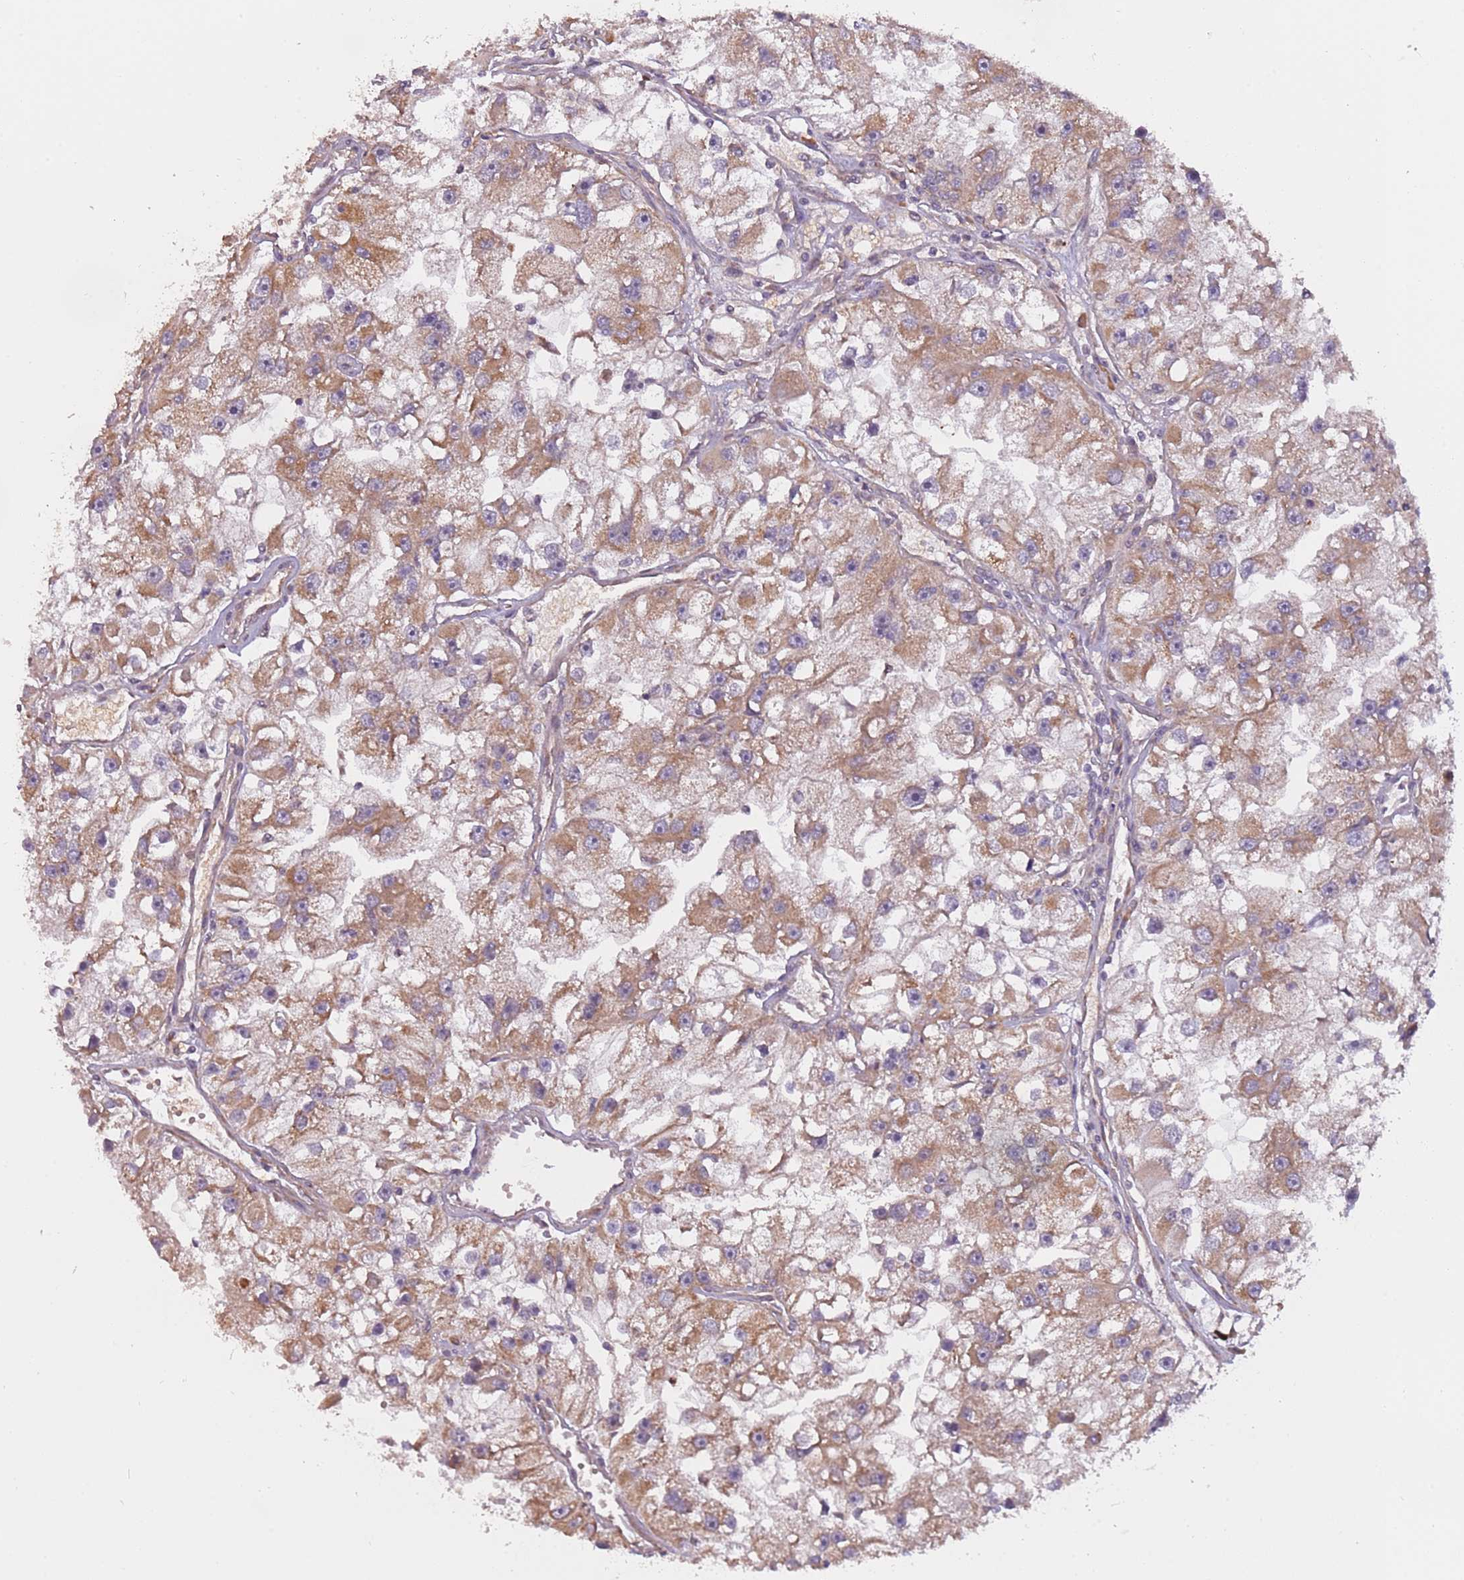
{"staining": {"intensity": "moderate", "quantity": ">75%", "location": "cytoplasmic/membranous"}, "tissue": "renal cancer", "cell_type": "Tumor cells", "image_type": "cancer", "snomed": [{"axis": "morphology", "description": "Adenocarcinoma, NOS"}, {"axis": "topography", "description": "Kidney"}], "caption": "Protein staining demonstrates moderate cytoplasmic/membranous staining in approximately >75% of tumor cells in renal cancer (adenocarcinoma).", "gene": "RNF181", "patient": {"sex": "male", "age": 63}}